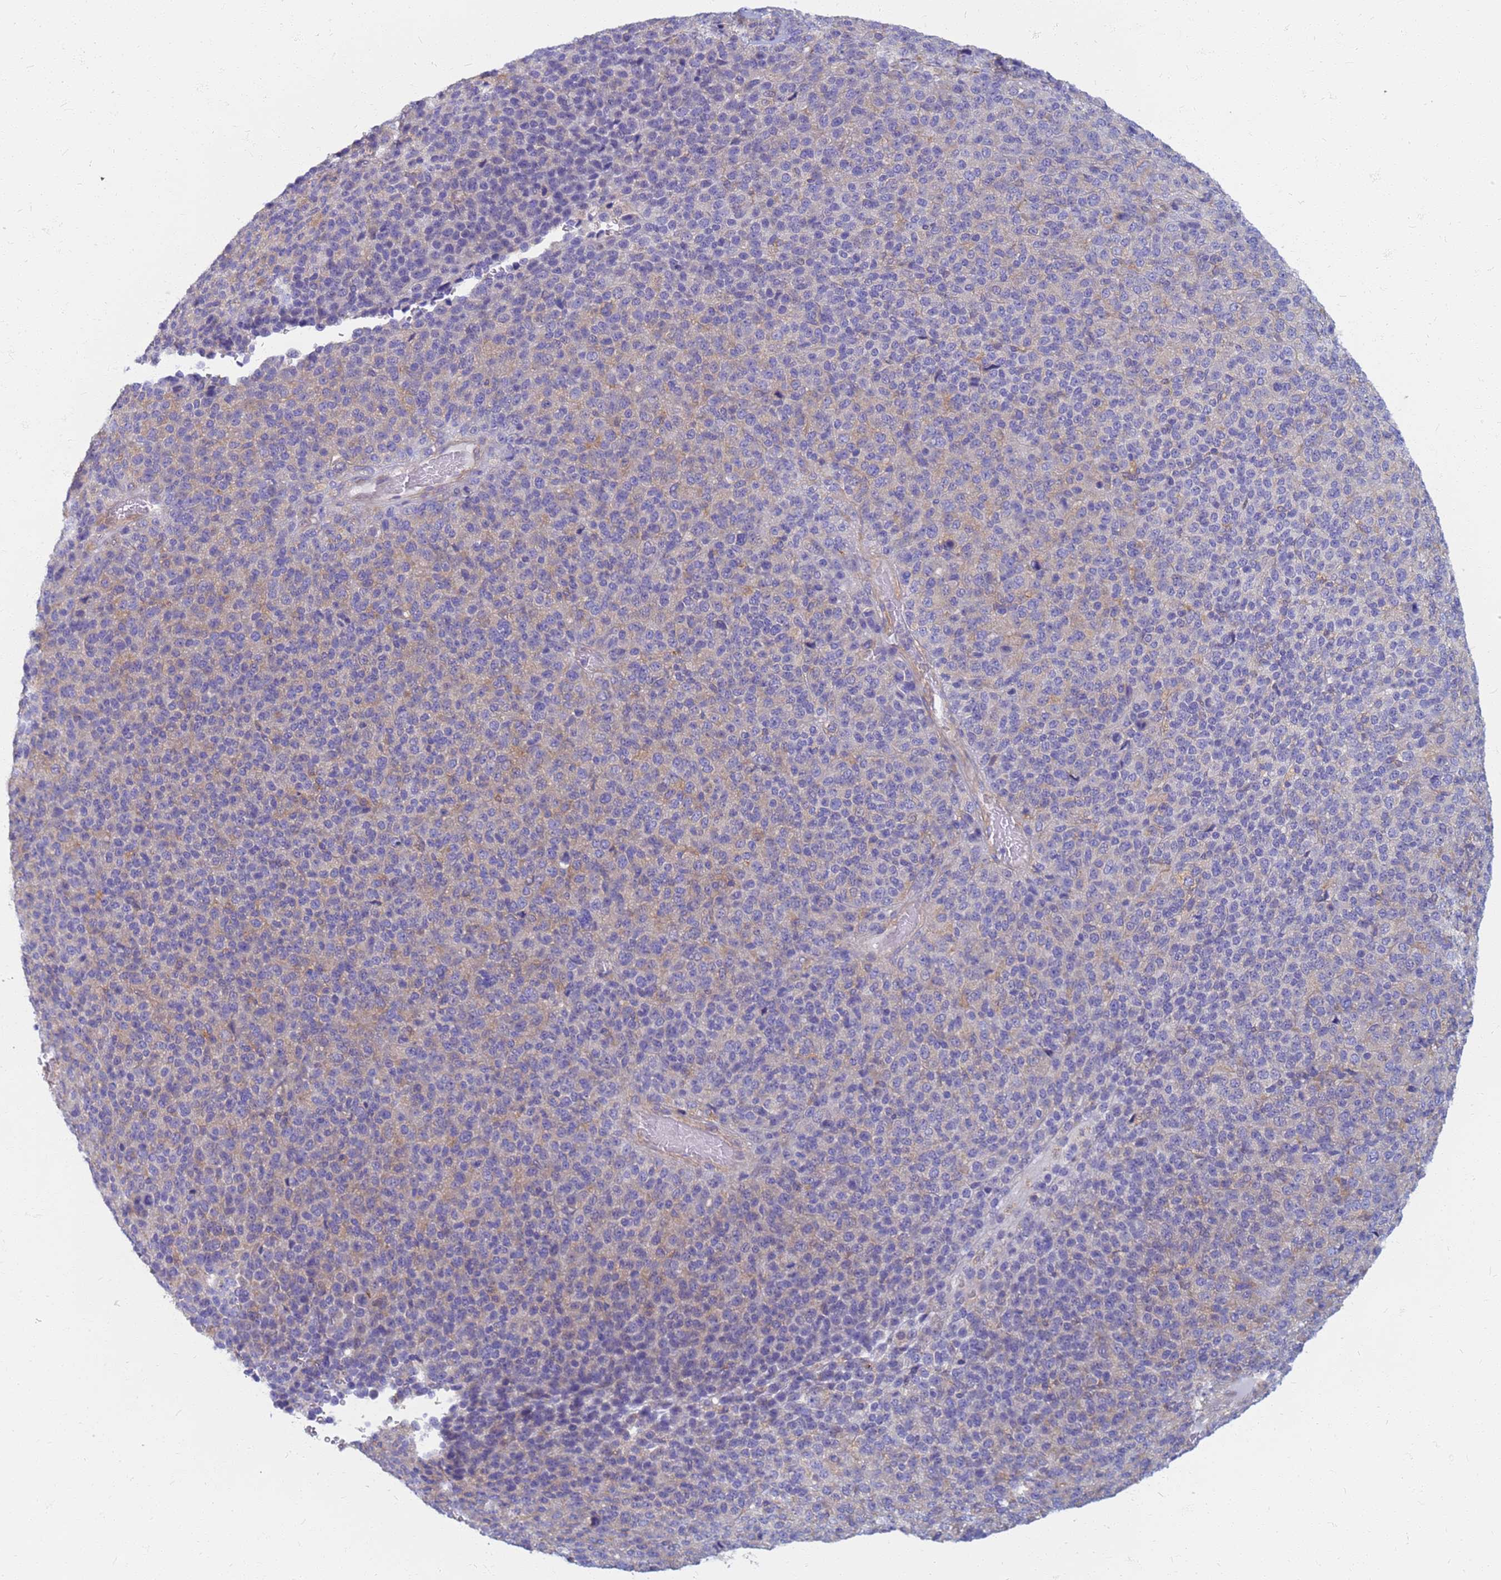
{"staining": {"intensity": "weak", "quantity": "<25%", "location": "cytoplasmic/membranous"}, "tissue": "melanoma", "cell_type": "Tumor cells", "image_type": "cancer", "snomed": [{"axis": "morphology", "description": "Malignant melanoma, Metastatic site"}, {"axis": "topography", "description": "Brain"}], "caption": "Immunohistochemistry image of melanoma stained for a protein (brown), which exhibits no positivity in tumor cells.", "gene": "EEA1", "patient": {"sex": "female", "age": 56}}